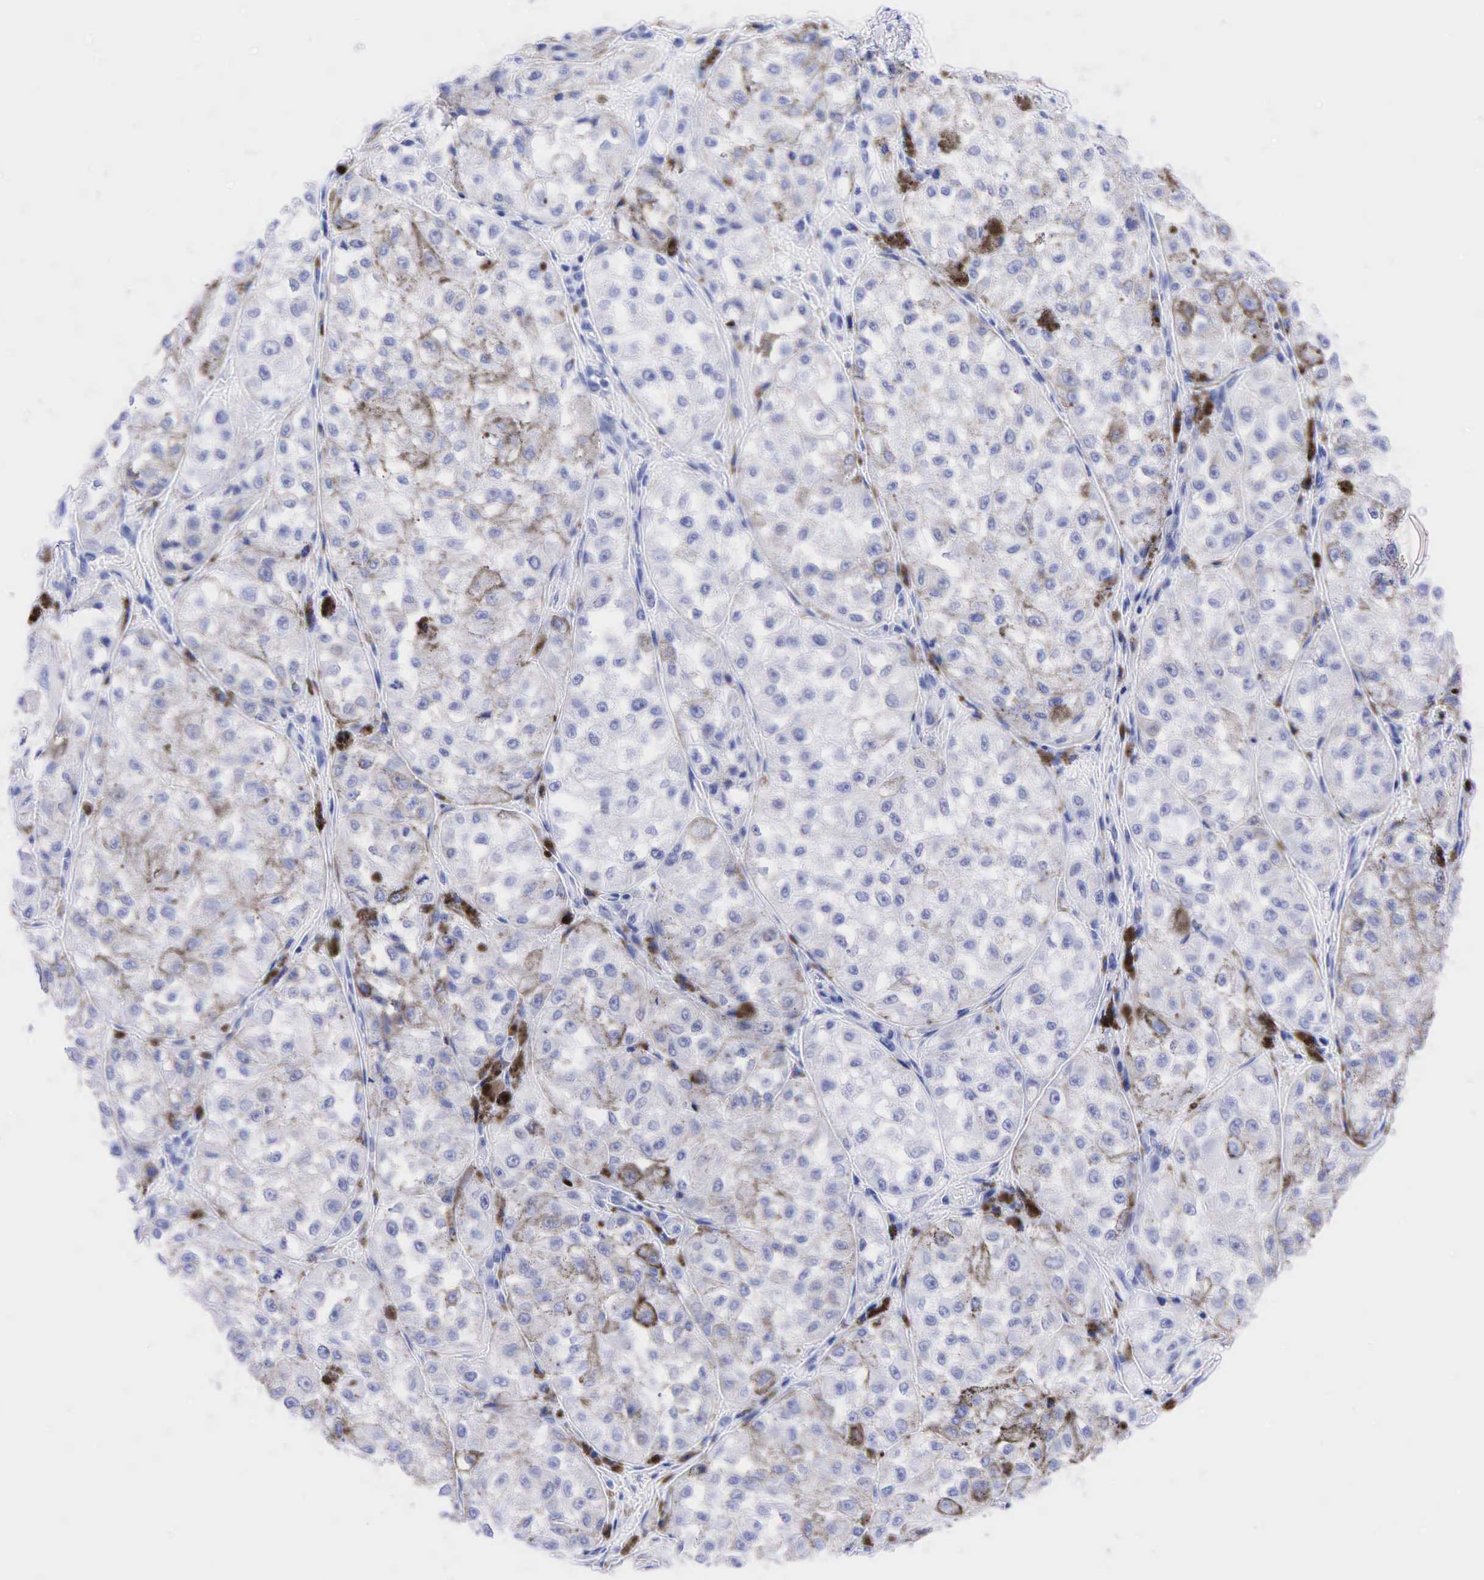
{"staining": {"intensity": "negative", "quantity": "none", "location": "none"}, "tissue": "melanoma", "cell_type": "Tumor cells", "image_type": "cancer", "snomed": [{"axis": "morphology", "description": "Malignant melanoma, NOS"}, {"axis": "topography", "description": "Skin"}], "caption": "Immunohistochemistry of human melanoma shows no positivity in tumor cells.", "gene": "CHGA", "patient": {"sex": "male", "age": 67}}